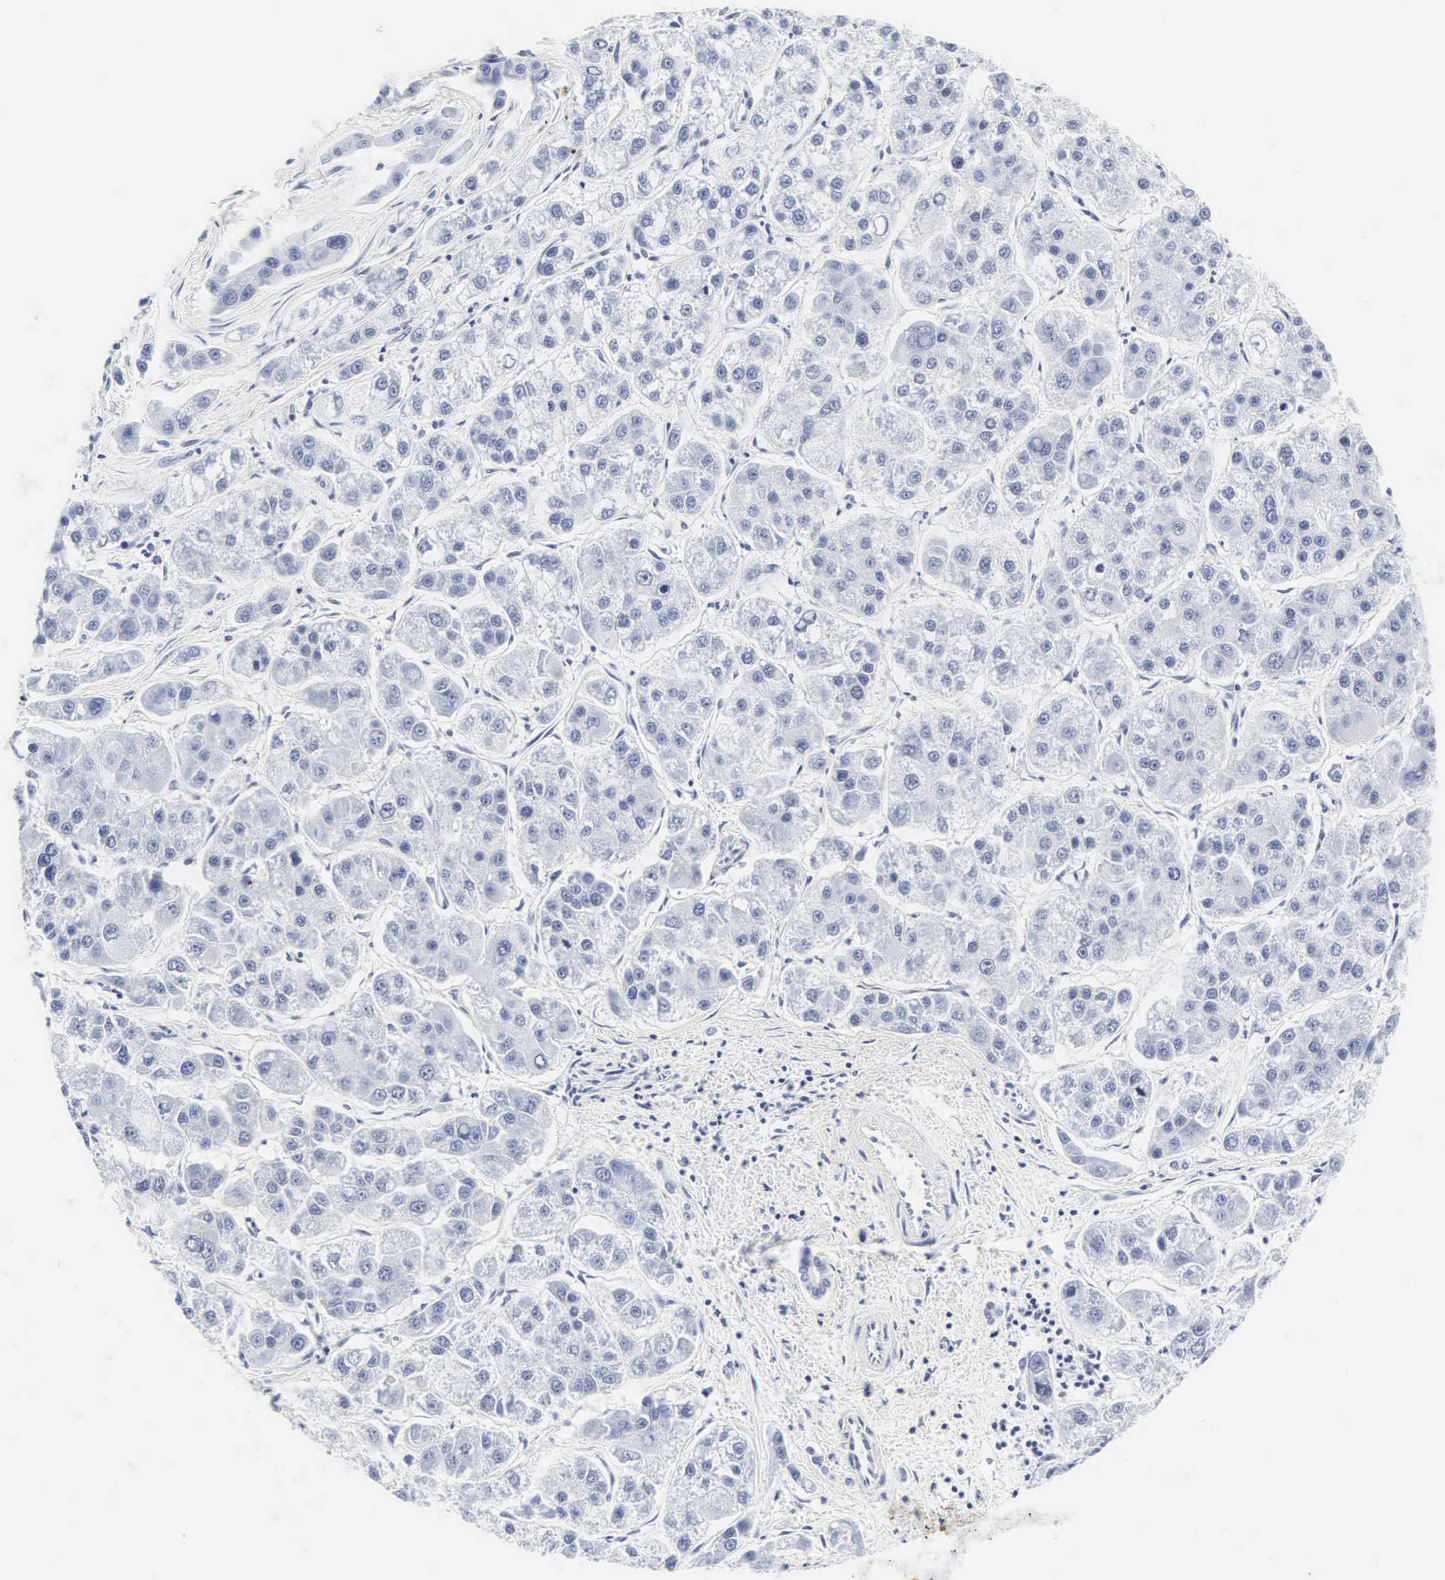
{"staining": {"intensity": "negative", "quantity": "none", "location": "none"}, "tissue": "liver cancer", "cell_type": "Tumor cells", "image_type": "cancer", "snomed": [{"axis": "morphology", "description": "Carcinoma, Hepatocellular, NOS"}, {"axis": "topography", "description": "Liver"}], "caption": "A micrograph of liver cancer (hepatocellular carcinoma) stained for a protein exhibits no brown staining in tumor cells. The staining was performed using DAB (3,3'-diaminobenzidine) to visualize the protein expression in brown, while the nuclei were stained in blue with hematoxylin (Magnification: 20x).", "gene": "INS", "patient": {"sex": "female", "age": 85}}